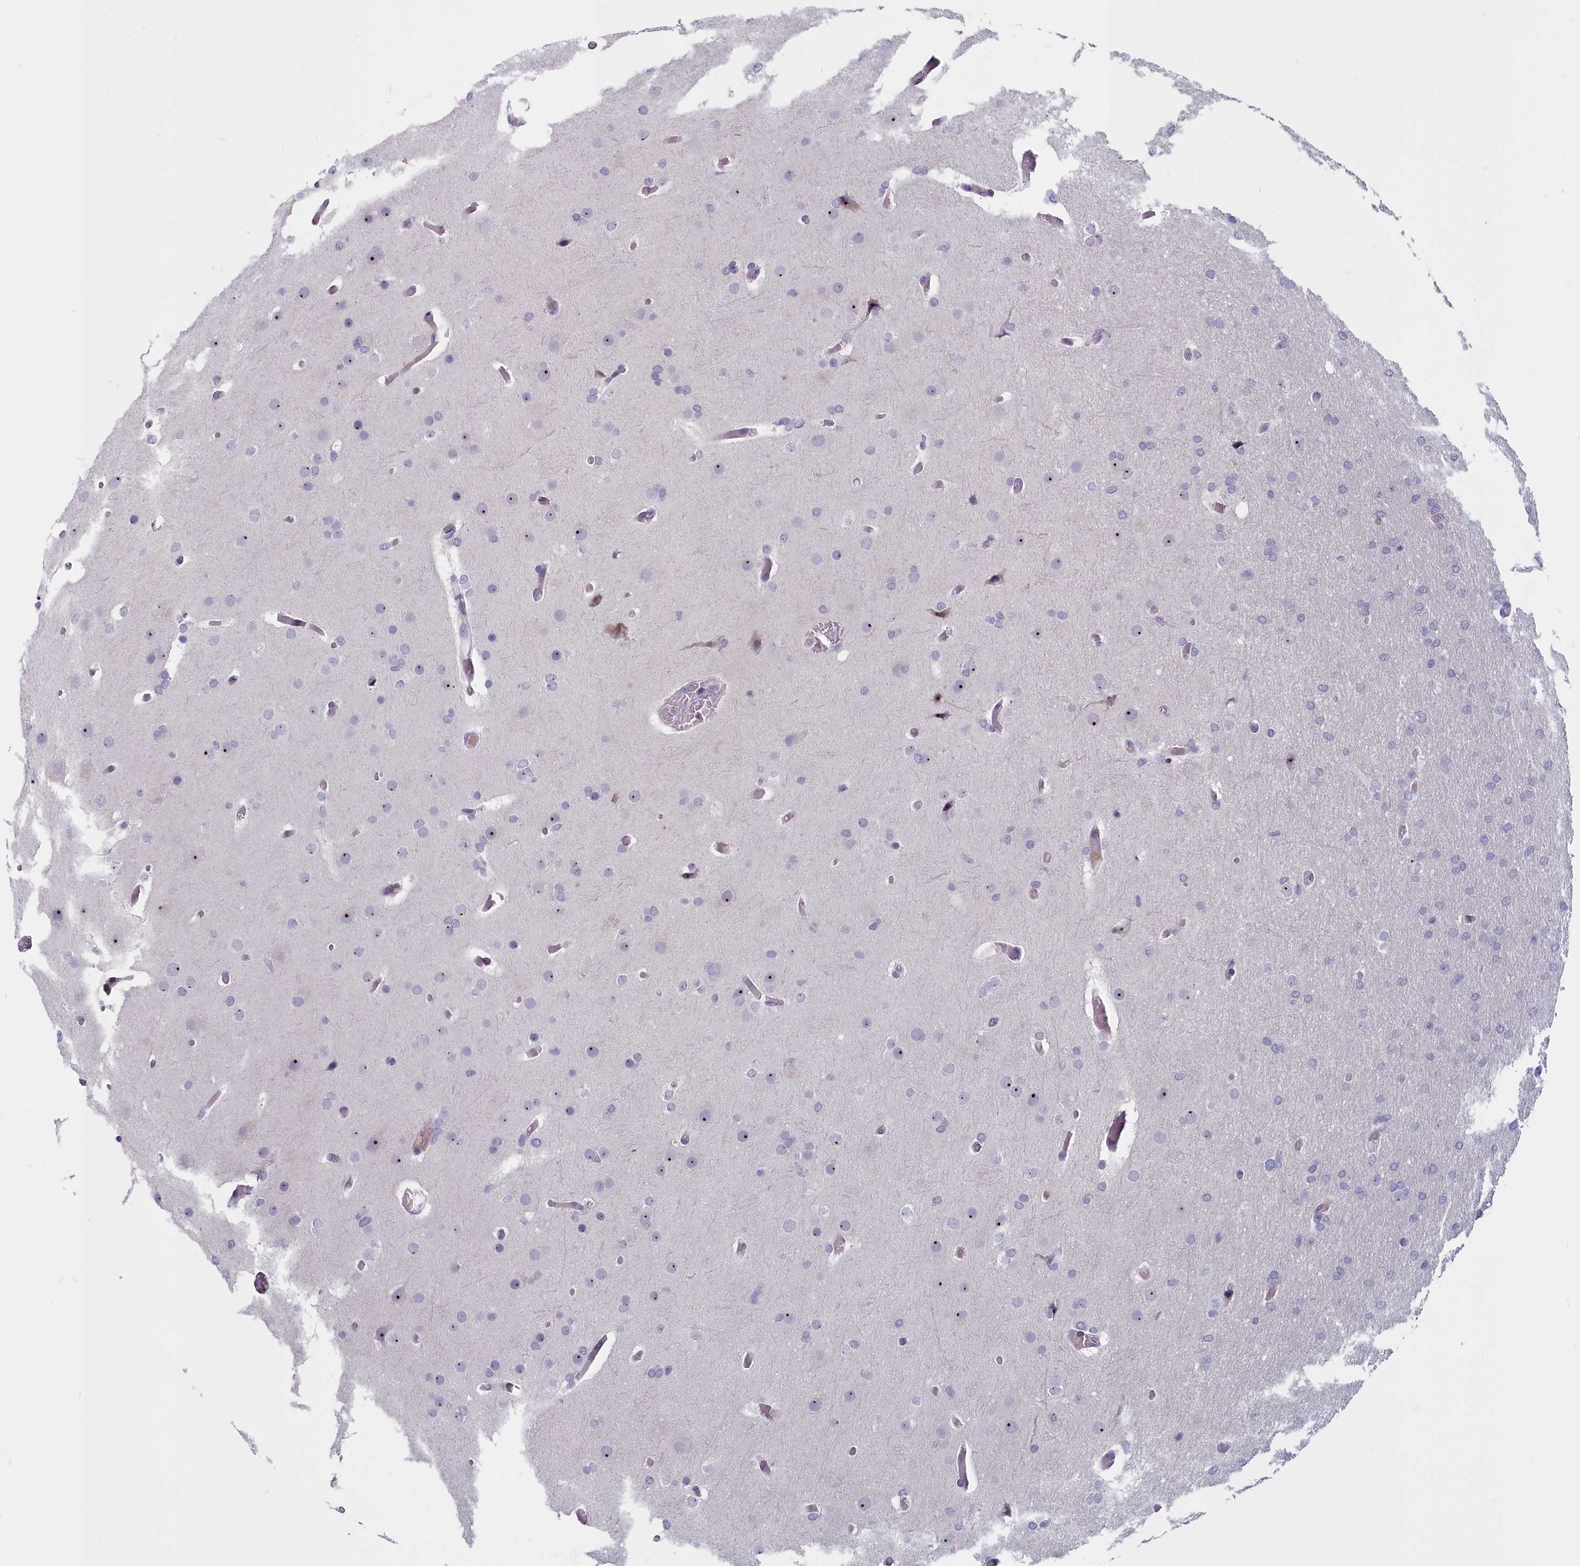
{"staining": {"intensity": "negative", "quantity": "none", "location": "none"}, "tissue": "glioma", "cell_type": "Tumor cells", "image_type": "cancer", "snomed": [{"axis": "morphology", "description": "Glioma, malignant, High grade"}, {"axis": "topography", "description": "Cerebral cortex"}], "caption": "There is no significant positivity in tumor cells of glioma. (DAB immunohistochemistry with hematoxylin counter stain).", "gene": "INSYN2A", "patient": {"sex": "female", "age": 36}}